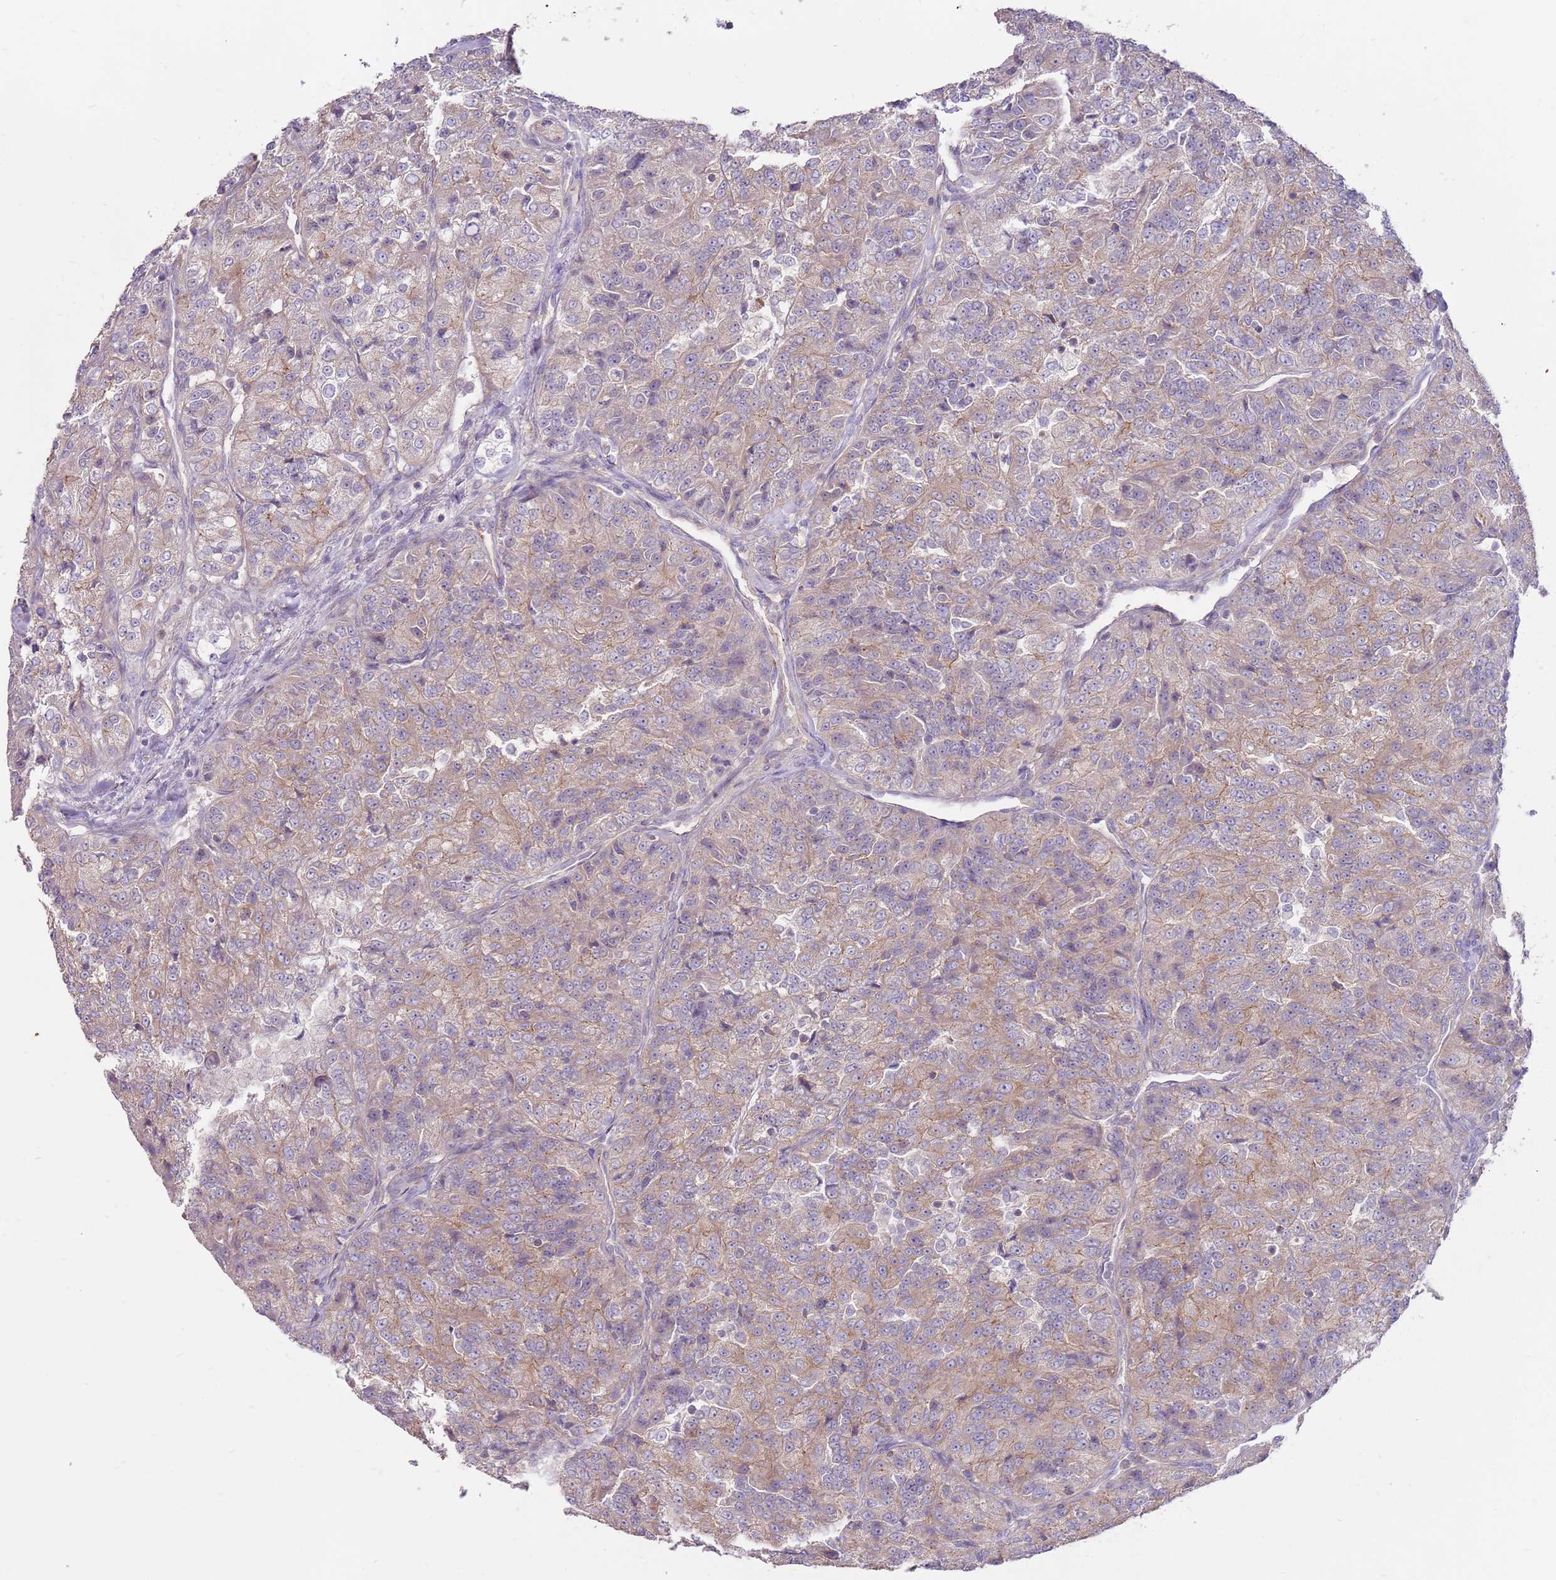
{"staining": {"intensity": "weak", "quantity": "25%-75%", "location": "cytoplasmic/membranous"}, "tissue": "renal cancer", "cell_type": "Tumor cells", "image_type": "cancer", "snomed": [{"axis": "morphology", "description": "Adenocarcinoma, NOS"}, {"axis": "topography", "description": "Kidney"}], "caption": "Brown immunohistochemical staining in renal cancer (adenocarcinoma) shows weak cytoplasmic/membranous expression in about 25%-75% of tumor cells.", "gene": "SPATA31D1", "patient": {"sex": "female", "age": 63}}